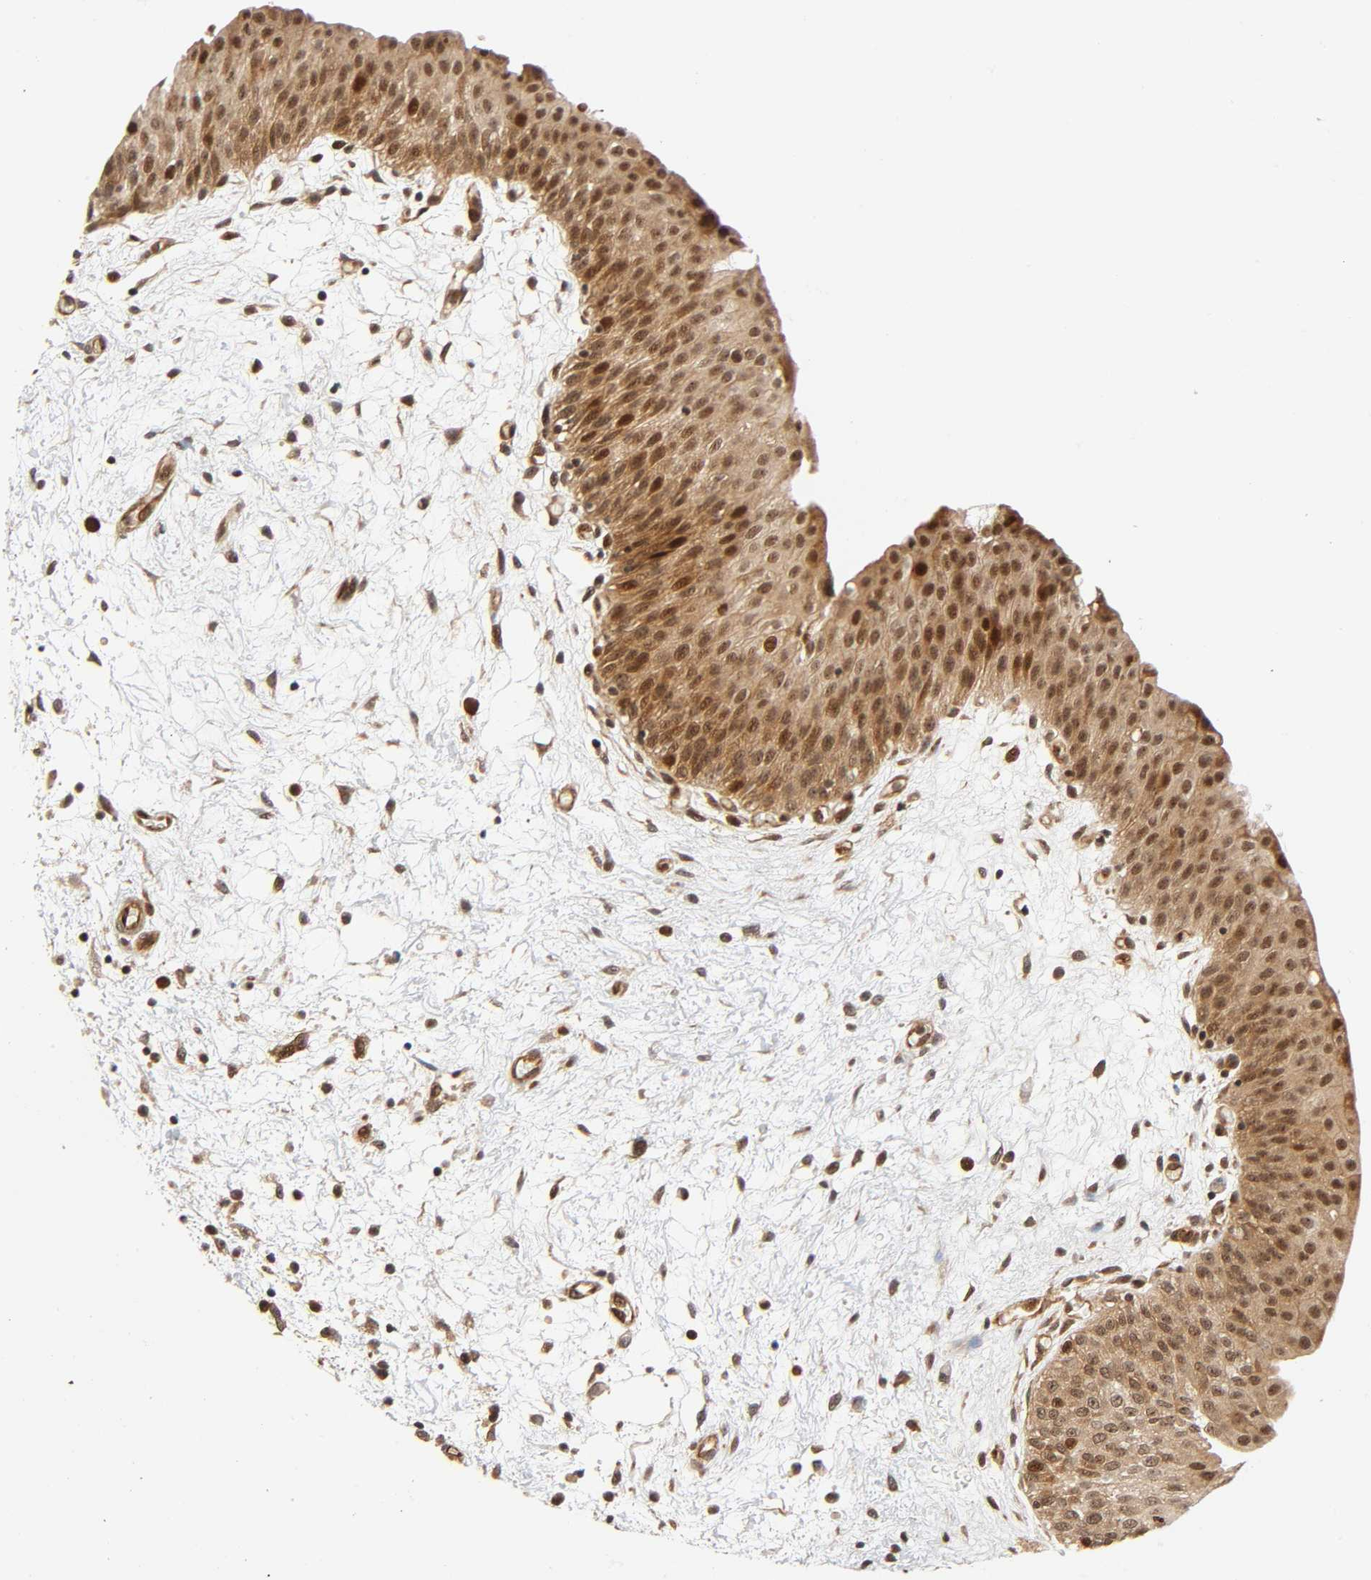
{"staining": {"intensity": "moderate", "quantity": ">75%", "location": "cytoplasmic/membranous,nuclear"}, "tissue": "urinary bladder", "cell_type": "Urothelial cells", "image_type": "normal", "snomed": [{"axis": "morphology", "description": "Normal tissue, NOS"}, {"axis": "topography", "description": "Urinary bladder"}], "caption": "Protein expression analysis of benign urinary bladder displays moderate cytoplasmic/membranous,nuclear staining in approximately >75% of urothelial cells.", "gene": "IQCJ", "patient": {"sex": "male", "age": 48}}